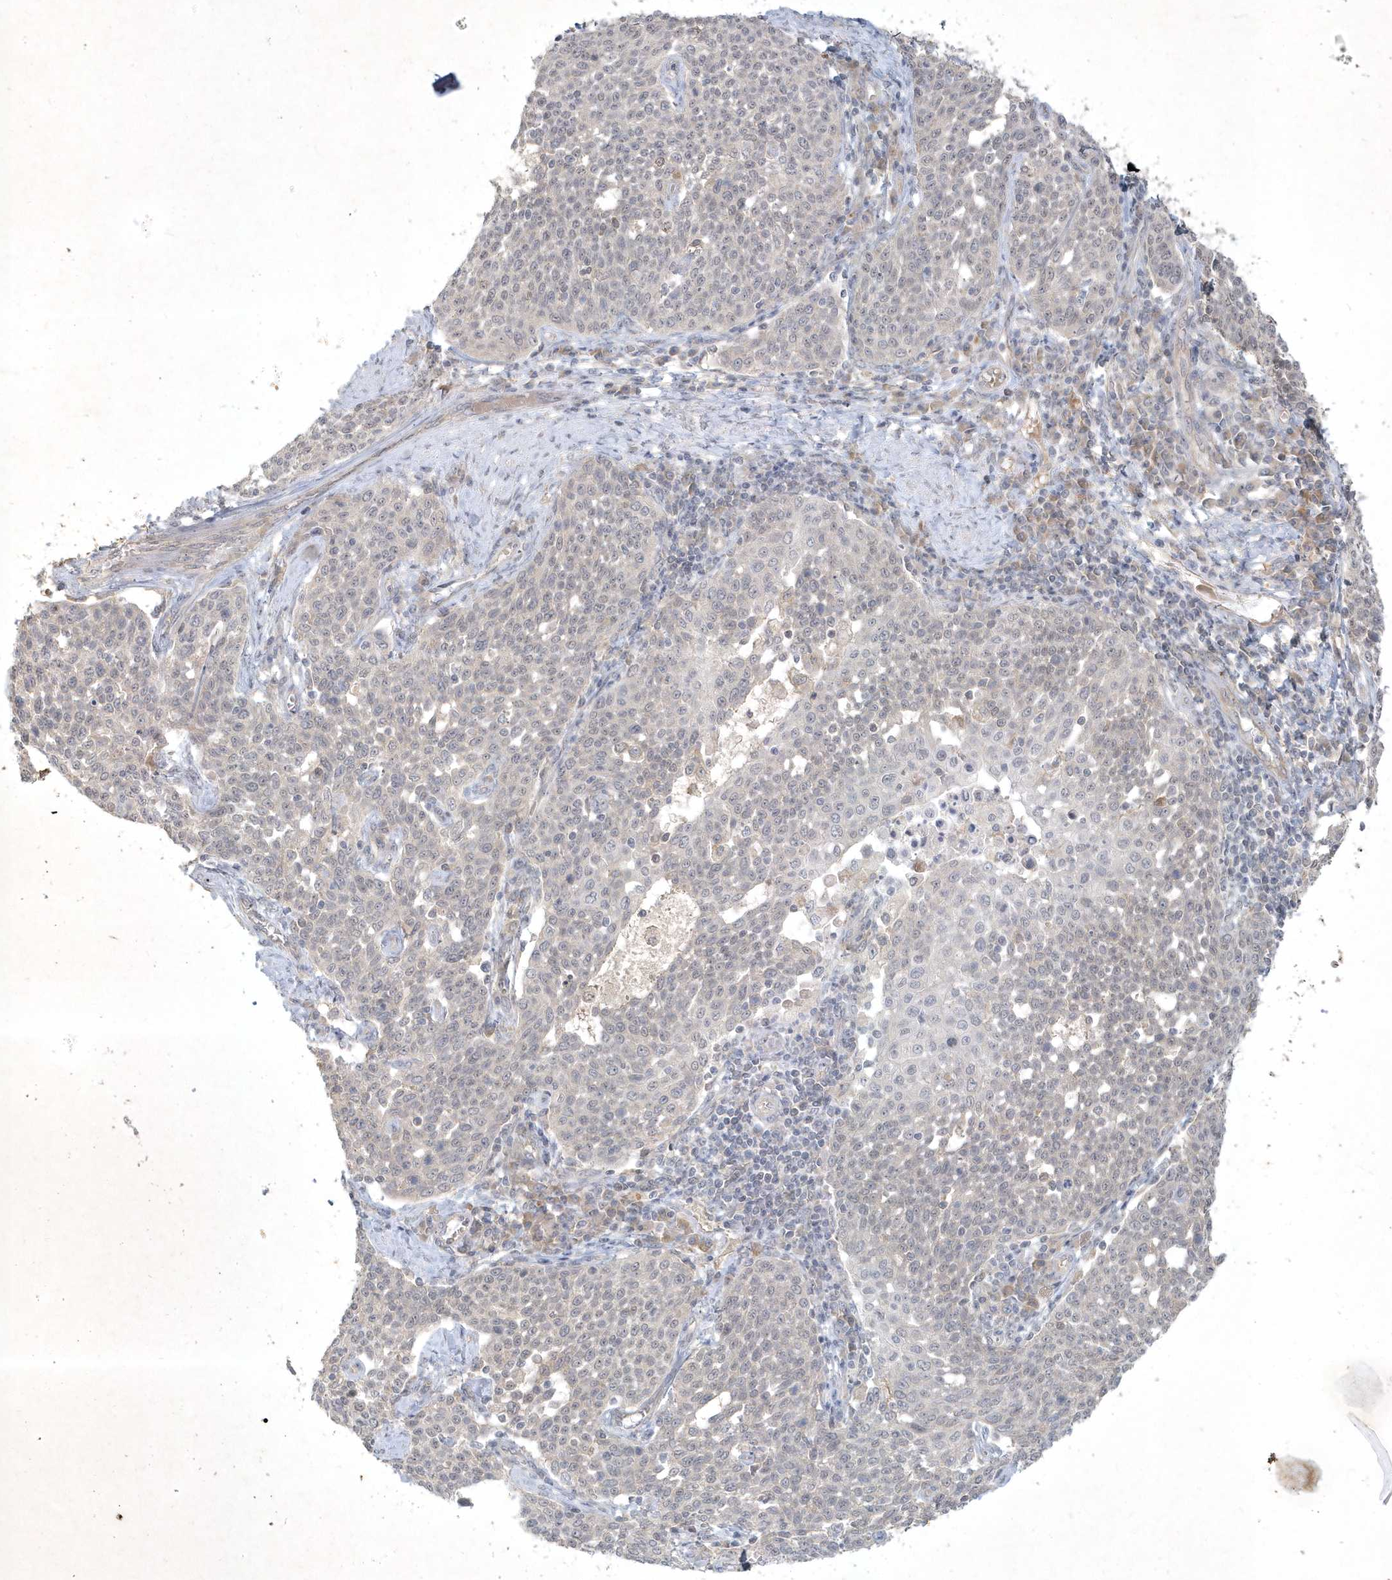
{"staining": {"intensity": "negative", "quantity": "none", "location": "none"}, "tissue": "cervical cancer", "cell_type": "Tumor cells", "image_type": "cancer", "snomed": [{"axis": "morphology", "description": "Squamous cell carcinoma, NOS"}, {"axis": "topography", "description": "Cervix"}], "caption": "Tumor cells show no significant protein positivity in cervical cancer.", "gene": "BOD1", "patient": {"sex": "female", "age": 34}}